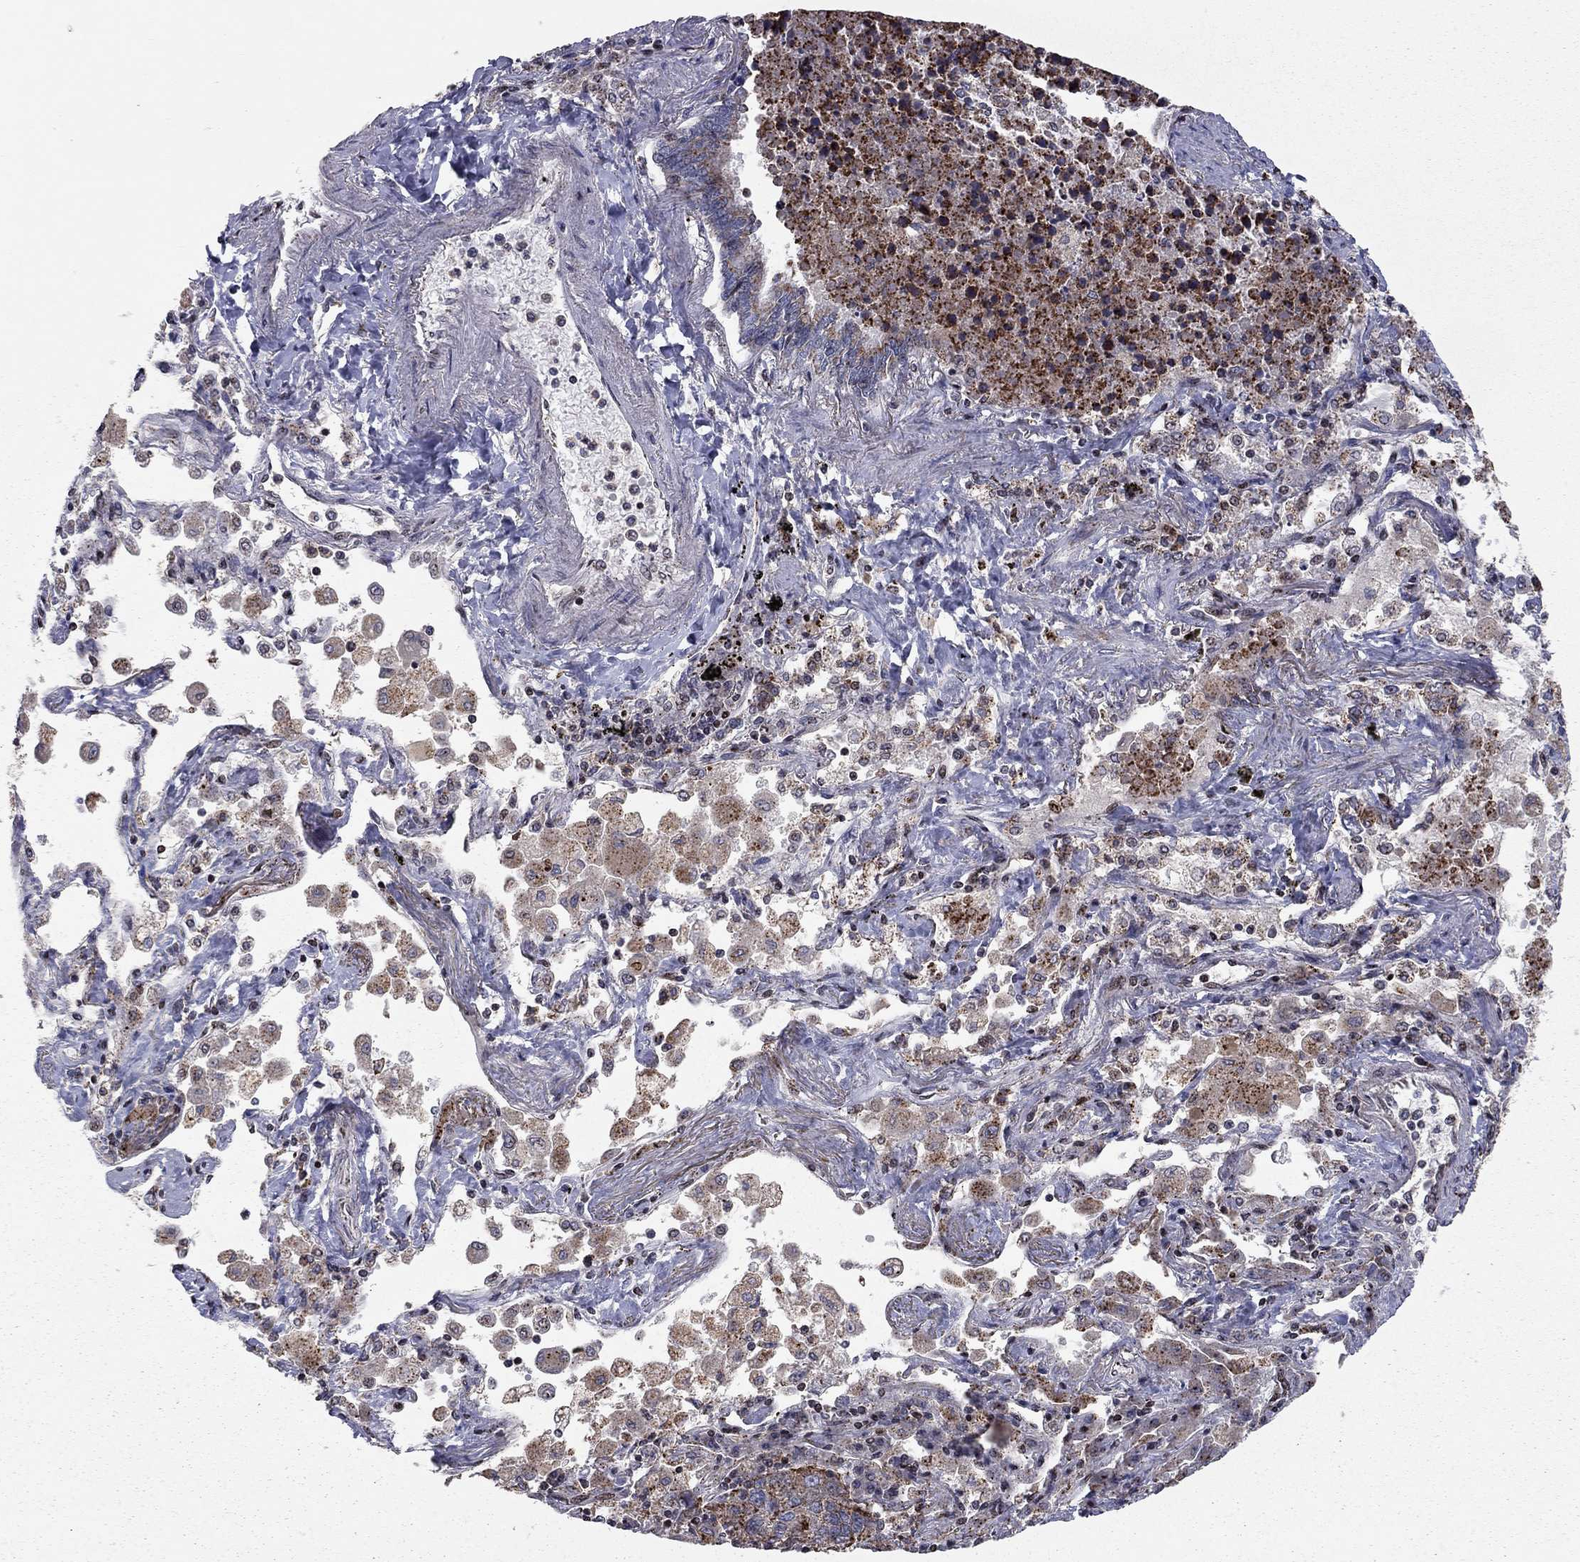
{"staining": {"intensity": "strong", "quantity": "<25%", "location": "cytoplasmic/membranous"}, "tissue": "lung cancer", "cell_type": "Tumor cells", "image_type": "cancer", "snomed": [{"axis": "morphology", "description": "Adenocarcinoma, NOS"}, {"axis": "topography", "description": "Lung"}], "caption": "Immunohistochemistry (IHC) (DAB) staining of human lung cancer (adenocarcinoma) reveals strong cytoplasmic/membranous protein expression in approximately <25% of tumor cells. (DAB IHC, brown staining for protein, blue staining for nuclei).", "gene": "ERN2", "patient": {"sex": "male", "age": 49}}